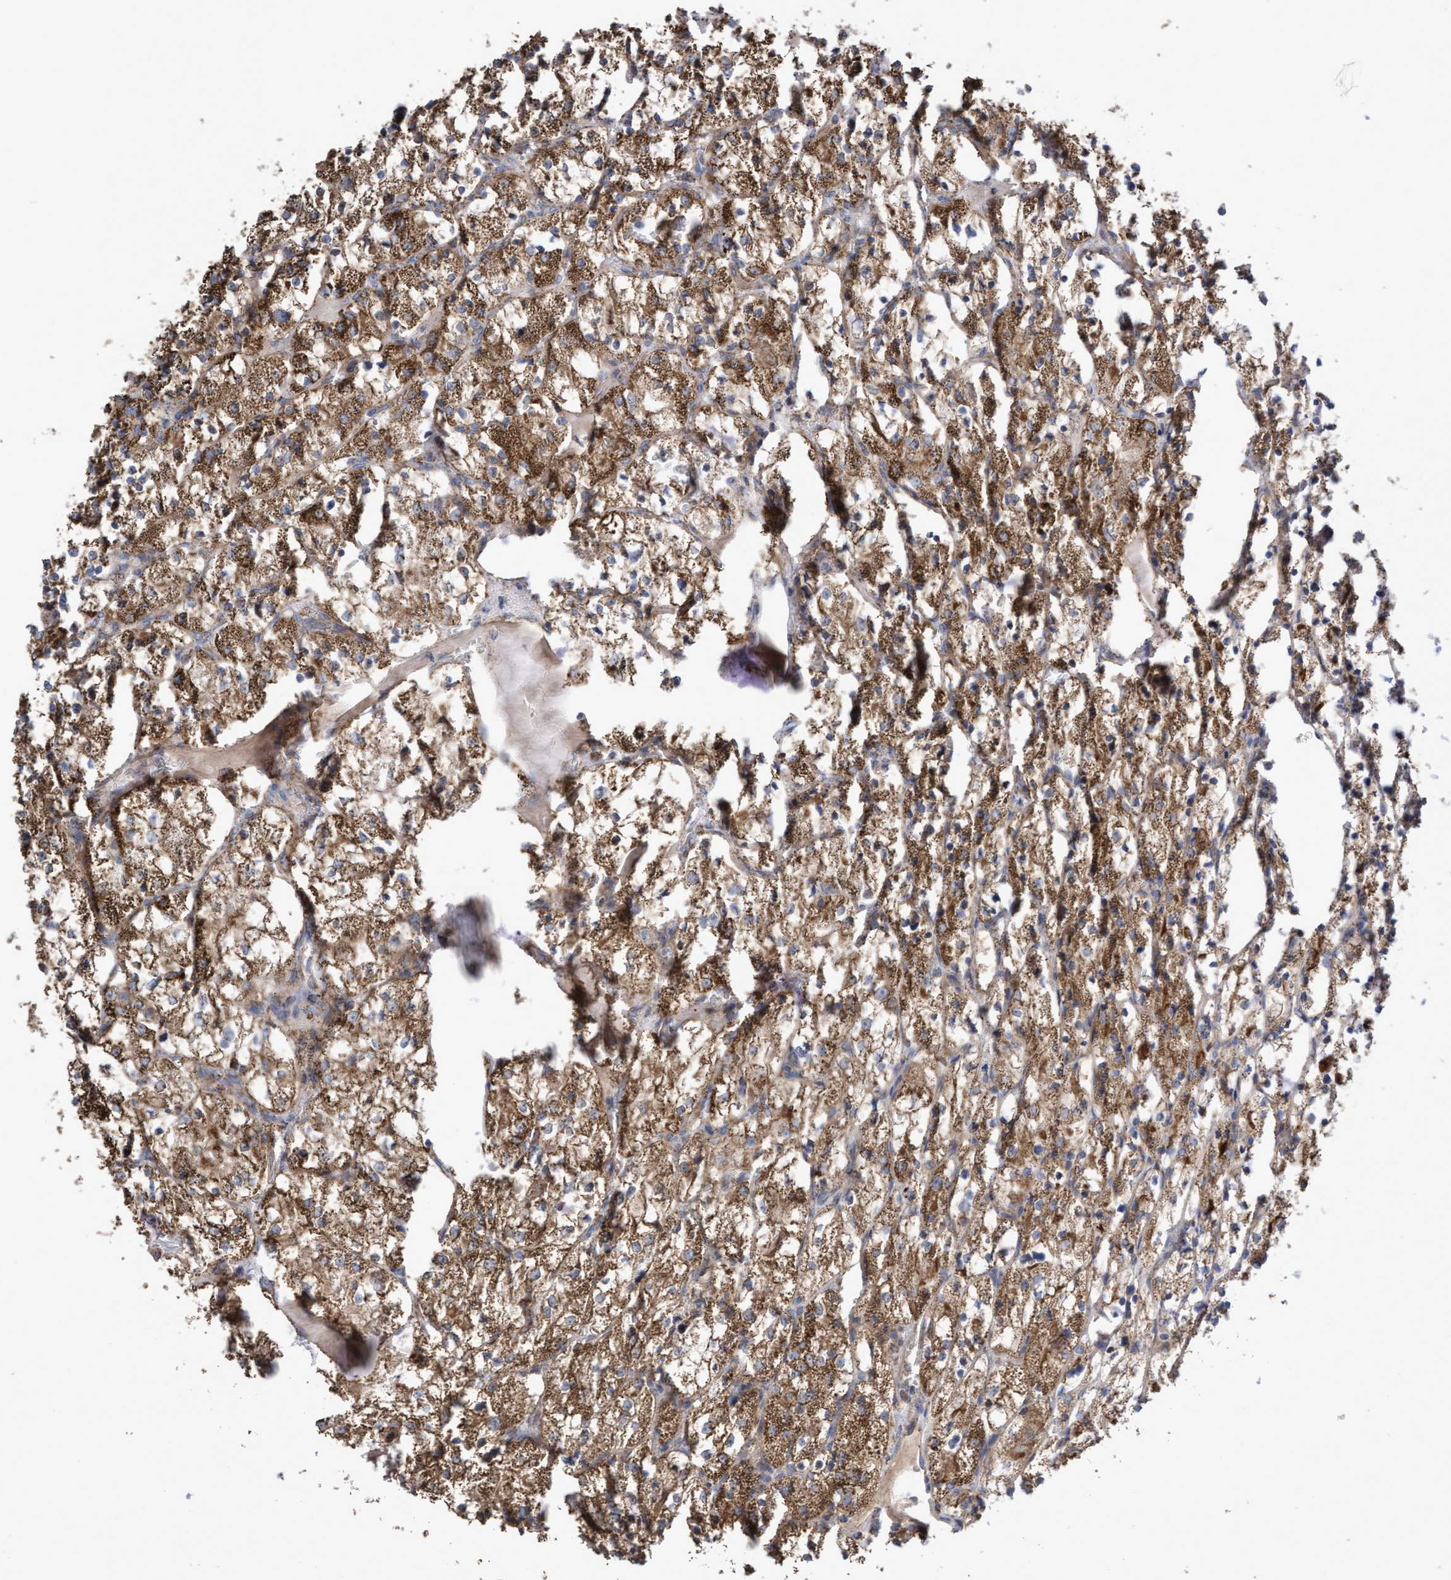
{"staining": {"intensity": "strong", "quantity": ">75%", "location": "cytoplasmic/membranous"}, "tissue": "renal cancer", "cell_type": "Tumor cells", "image_type": "cancer", "snomed": [{"axis": "morphology", "description": "Adenocarcinoma, NOS"}, {"axis": "topography", "description": "Kidney"}], "caption": "Adenocarcinoma (renal) stained for a protein (brown) exhibits strong cytoplasmic/membranous positive expression in approximately >75% of tumor cells.", "gene": "COBL", "patient": {"sex": "female", "age": 69}}